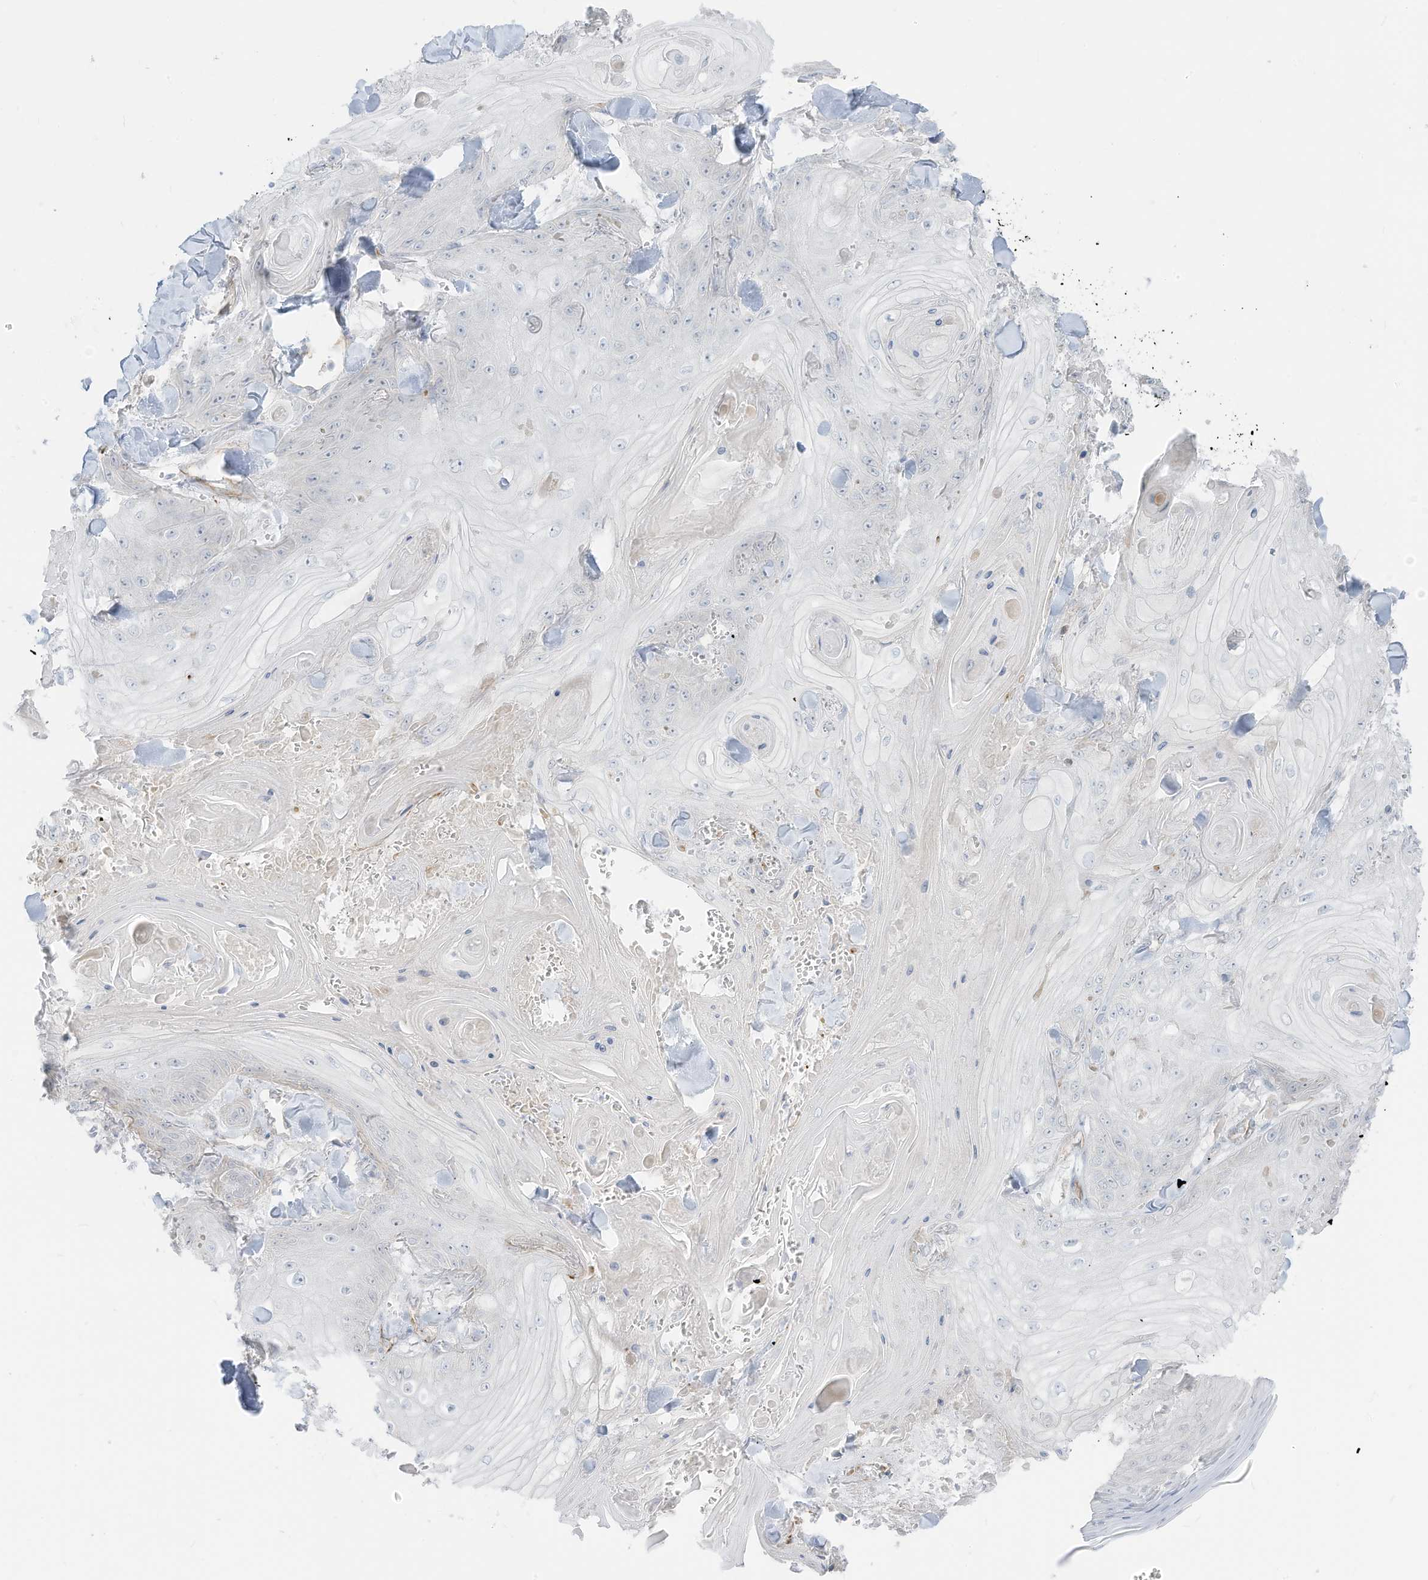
{"staining": {"intensity": "negative", "quantity": "none", "location": "none"}, "tissue": "skin cancer", "cell_type": "Tumor cells", "image_type": "cancer", "snomed": [{"axis": "morphology", "description": "Squamous cell carcinoma, NOS"}, {"axis": "topography", "description": "Skin"}], "caption": "A histopathology image of human squamous cell carcinoma (skin) is negative for staining in tumor cells. The staining was performed using DAB (3,3'-diaminobenzidine) to visualize the protein expression in brown, while the nuclei were stained in blue with hematoxylin (Magnification: 20x).", "gene": "C11orf87", "patient": {"sex": "male", "age": 74}}